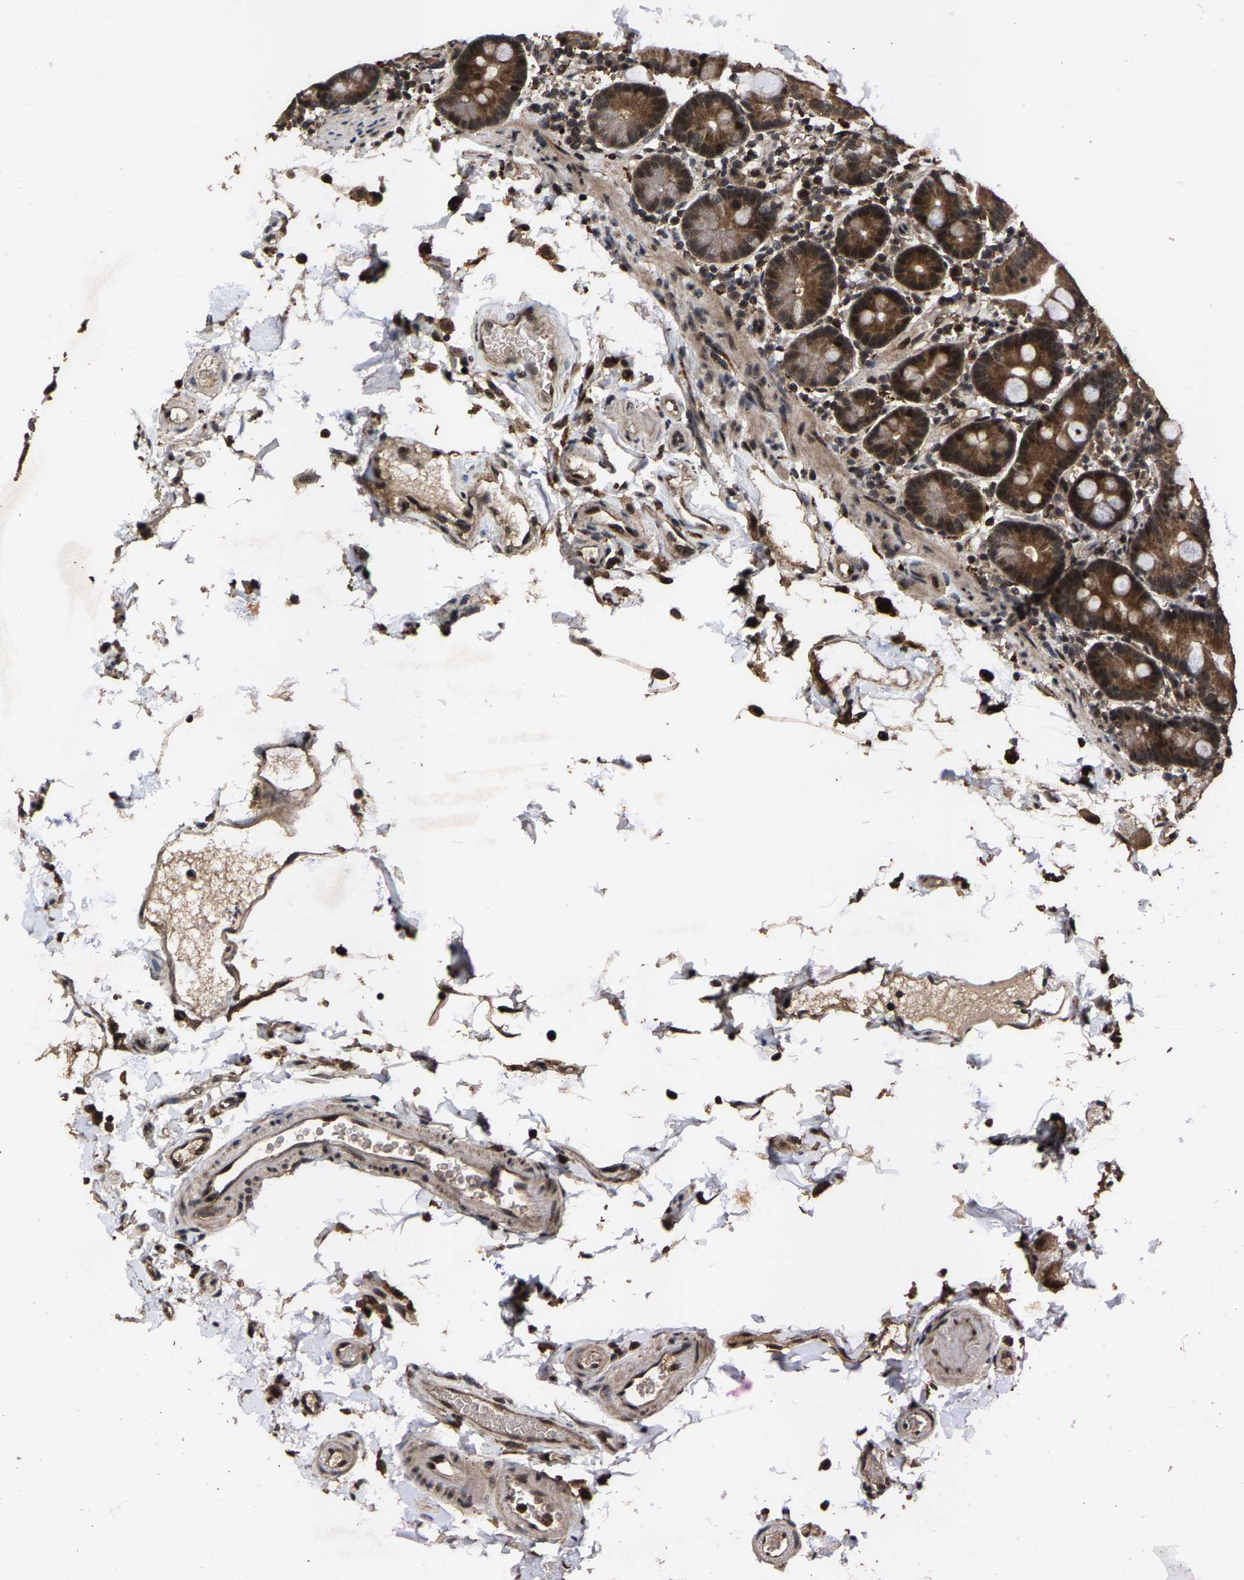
{"staining": {"intensity": "moderate", "quantity": ">75%", "location": "cytoplasmic/membranous"}, "tissue": "duodenum", "cell_type": "Glandular cells", "image_type": "normal", "snomed": [{"axis": "morphology", "description": "Normal tissue, NOS"}, {"axis": "topography", "description": "Small intestine, NOS"}], "caption": "Immunohistochemistry (IHC) micrograph of benign human duodenum stained for a protein (brown), which reveals medium levels of moderate cytoplasmic/membranous staining in about >75% of glandular cells.", "gene": "HAUS6", "patient": {"sex": "female", "age": 71}}